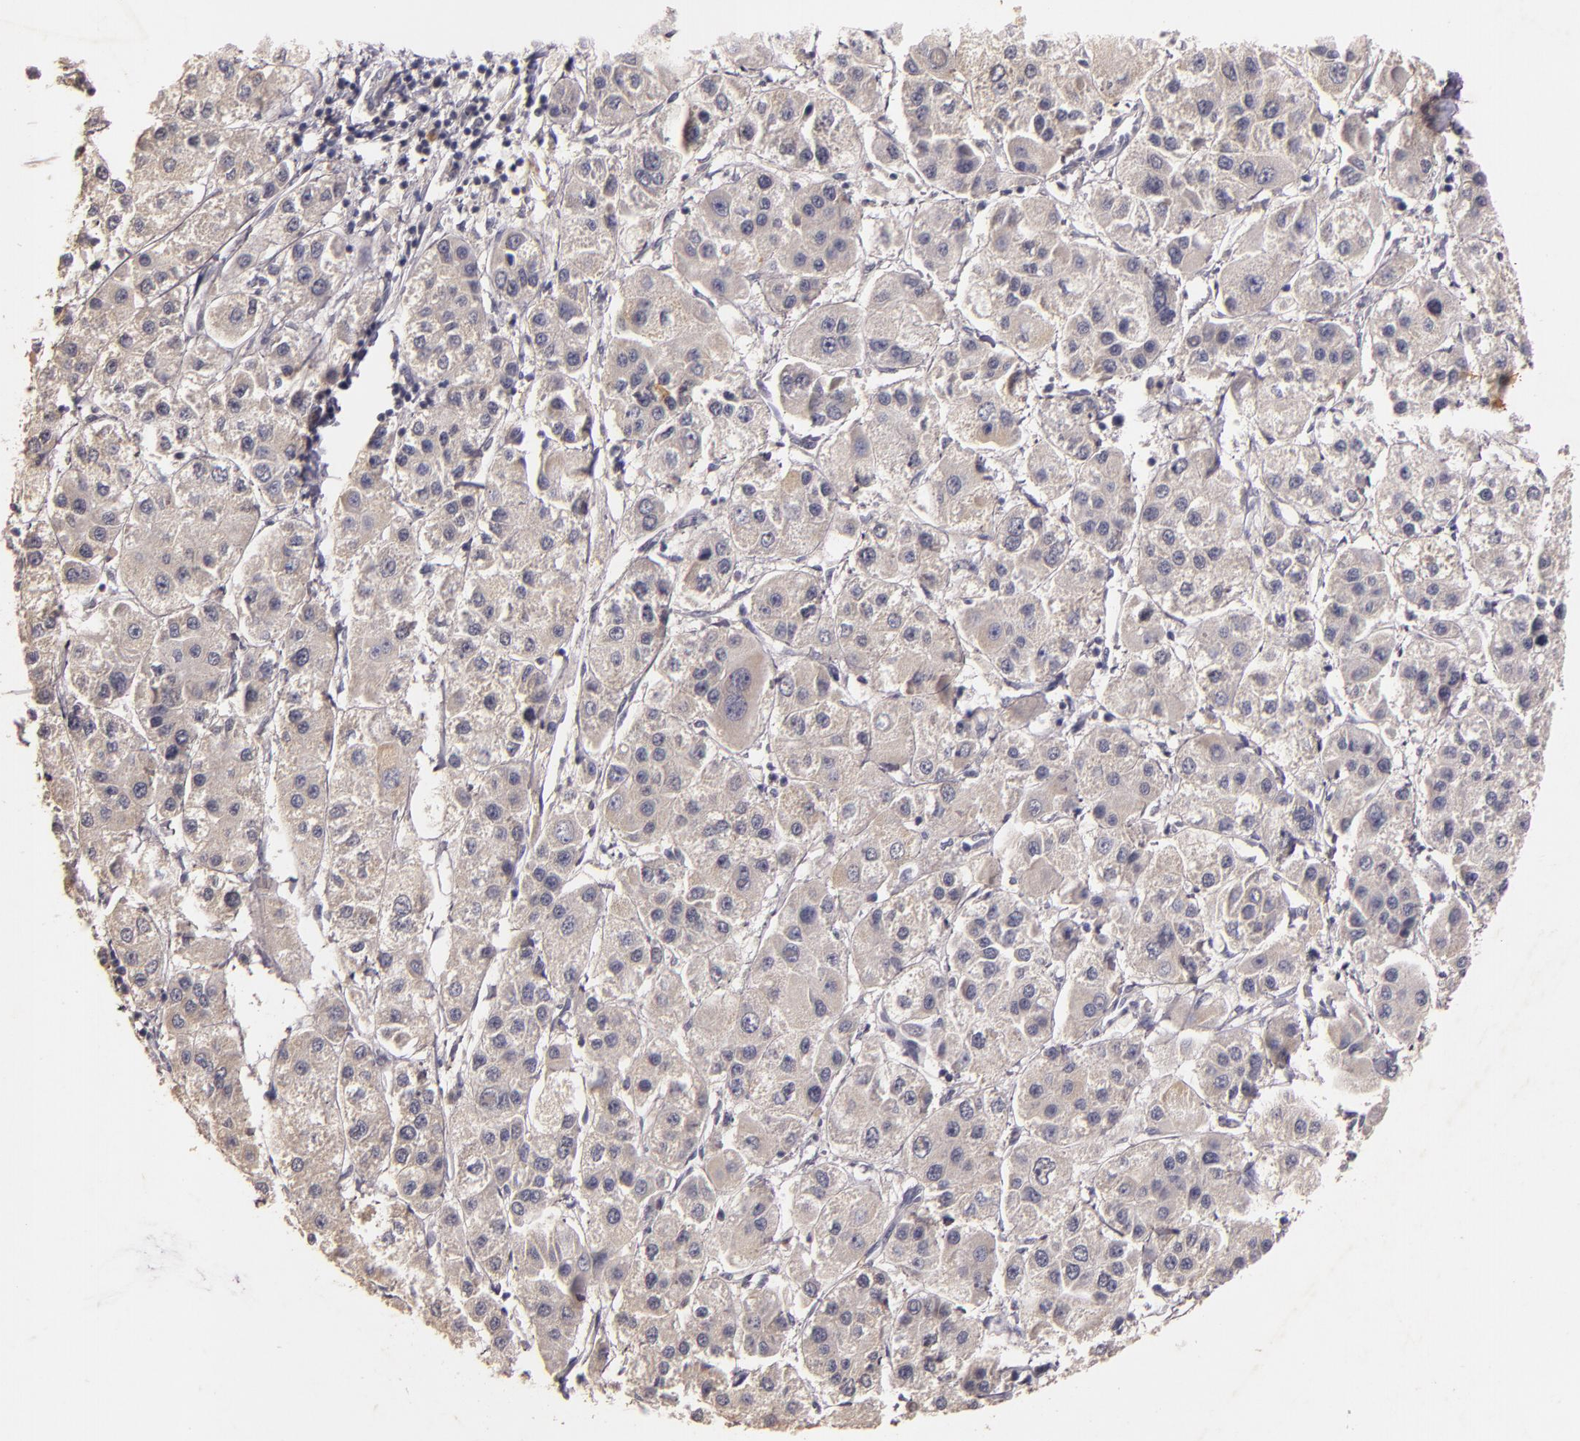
{"staining": {"intensity": "negative", "quantity": "none", "location": "none"}, "tissue": "liver cancer", "cell_type": "Tumor cells", "image_type": "cancer", "snomed": [{"axis": "morphology", "description": "Carcinoma, Hepatocellular, NOS"}, {"axis": "topography", "description": "Liver"}], "caption": "DAB immunohistochemical staining of liver hepatocellular carcinoma reveals no significant expression in tumor cells.", "gene": "TFF1", "patient": {"sex": "female", "age": 85}}